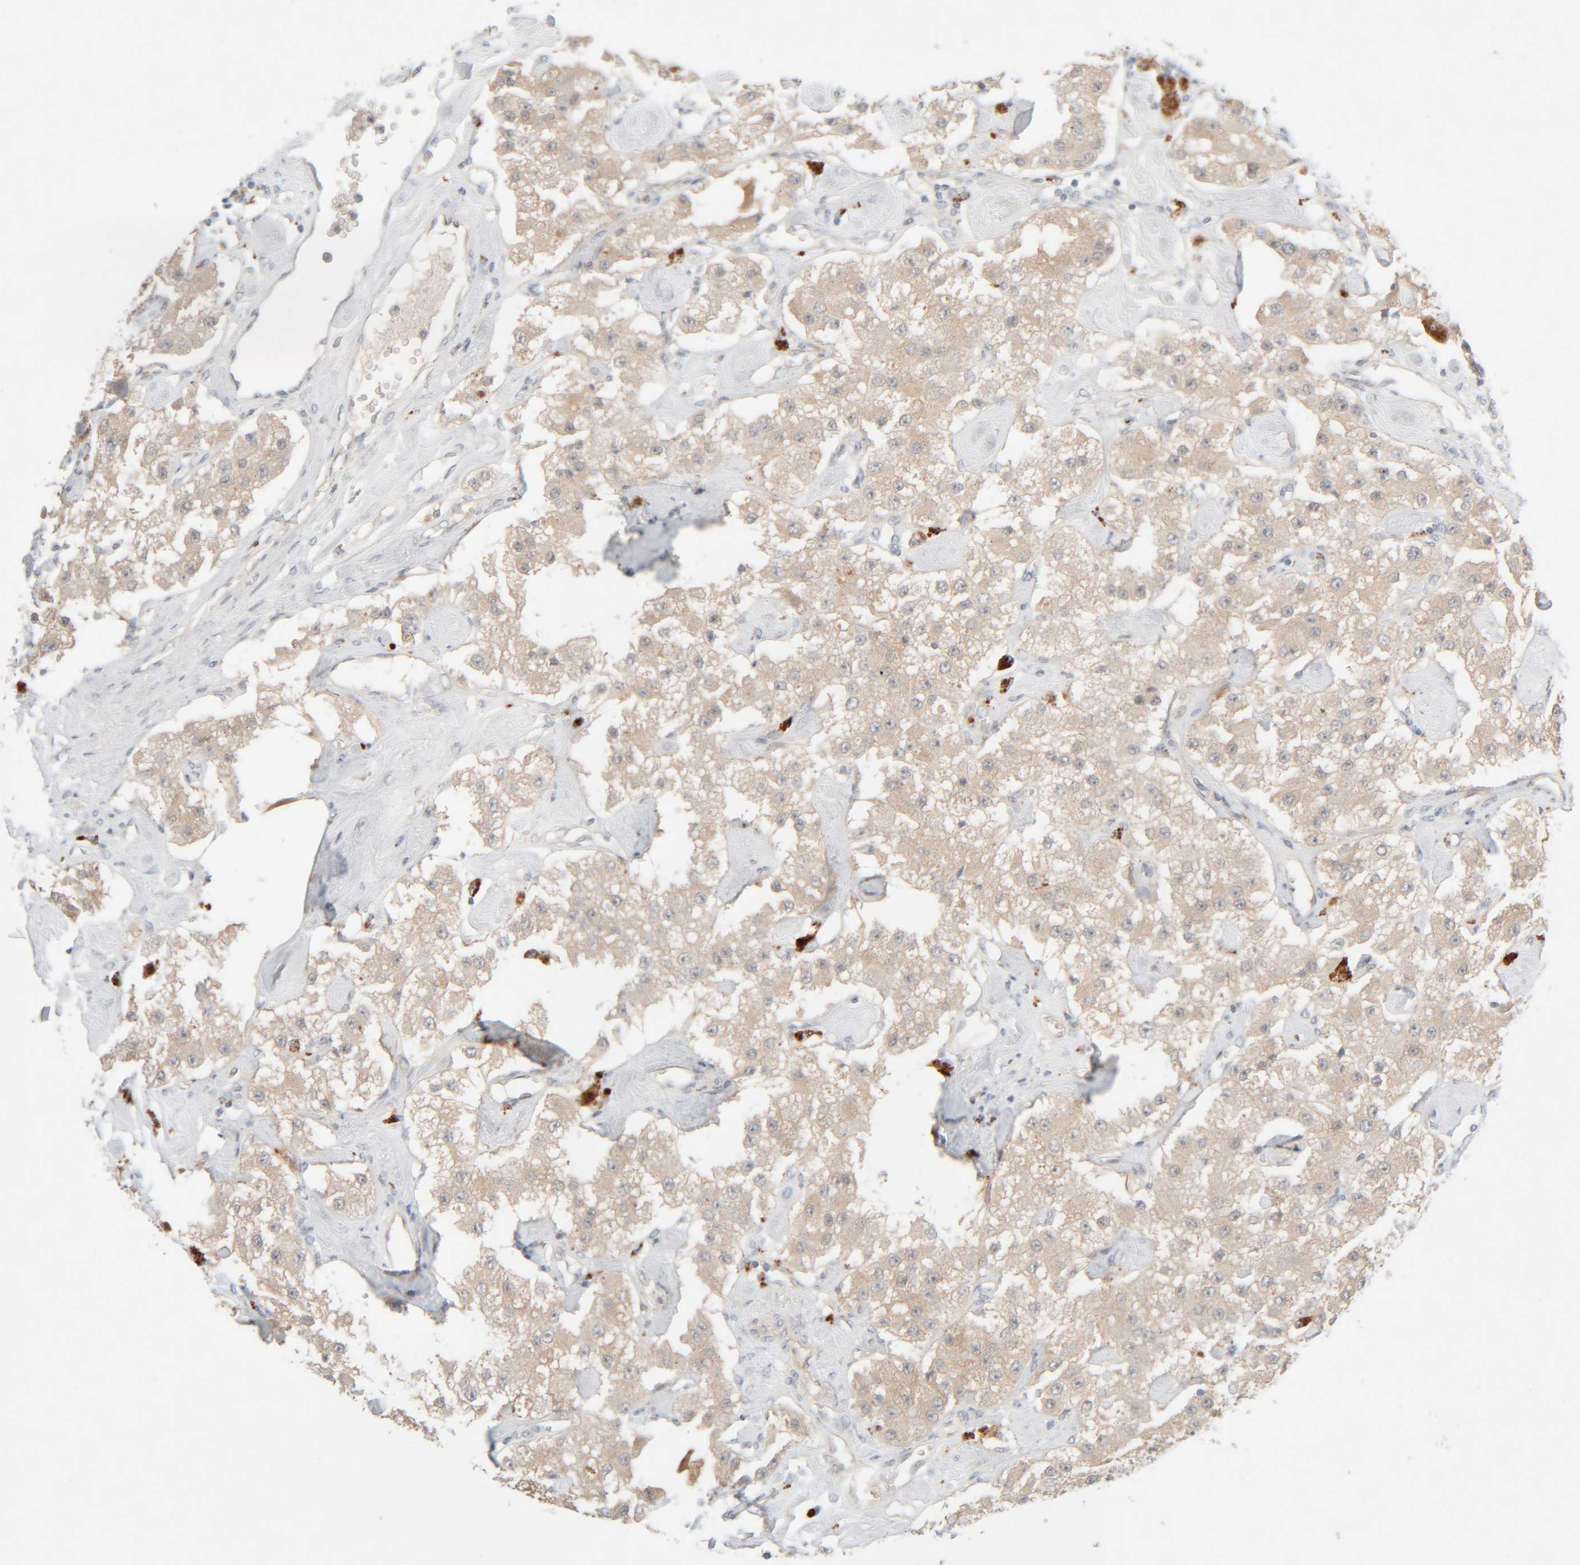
{"staining": {"intensity": "weak", "quantity": "25%-75%", "location": "cytoplasmic/membranous"}, "tissue": "carcinoid", "cell_type": "Tumor cells", "image_type": "cancer", "snomed": [{"axis": "morphology", "description": "Carcinoid, malignant, NOS"}, {"axis": "topography", "description": "Pancreas"}], "caption": "IHC micrograph of neoplastic tissue: malignant carcinoid stained using immunohistochemistry demonstrates low levels of weak protein expression localized specifically in the cytoplasmic/membranous of tumor cells, appearing as a cytoplasmic/membranous brown color.", "gene": "CHKA", "patient": {"sex": "male", "age": 41}}